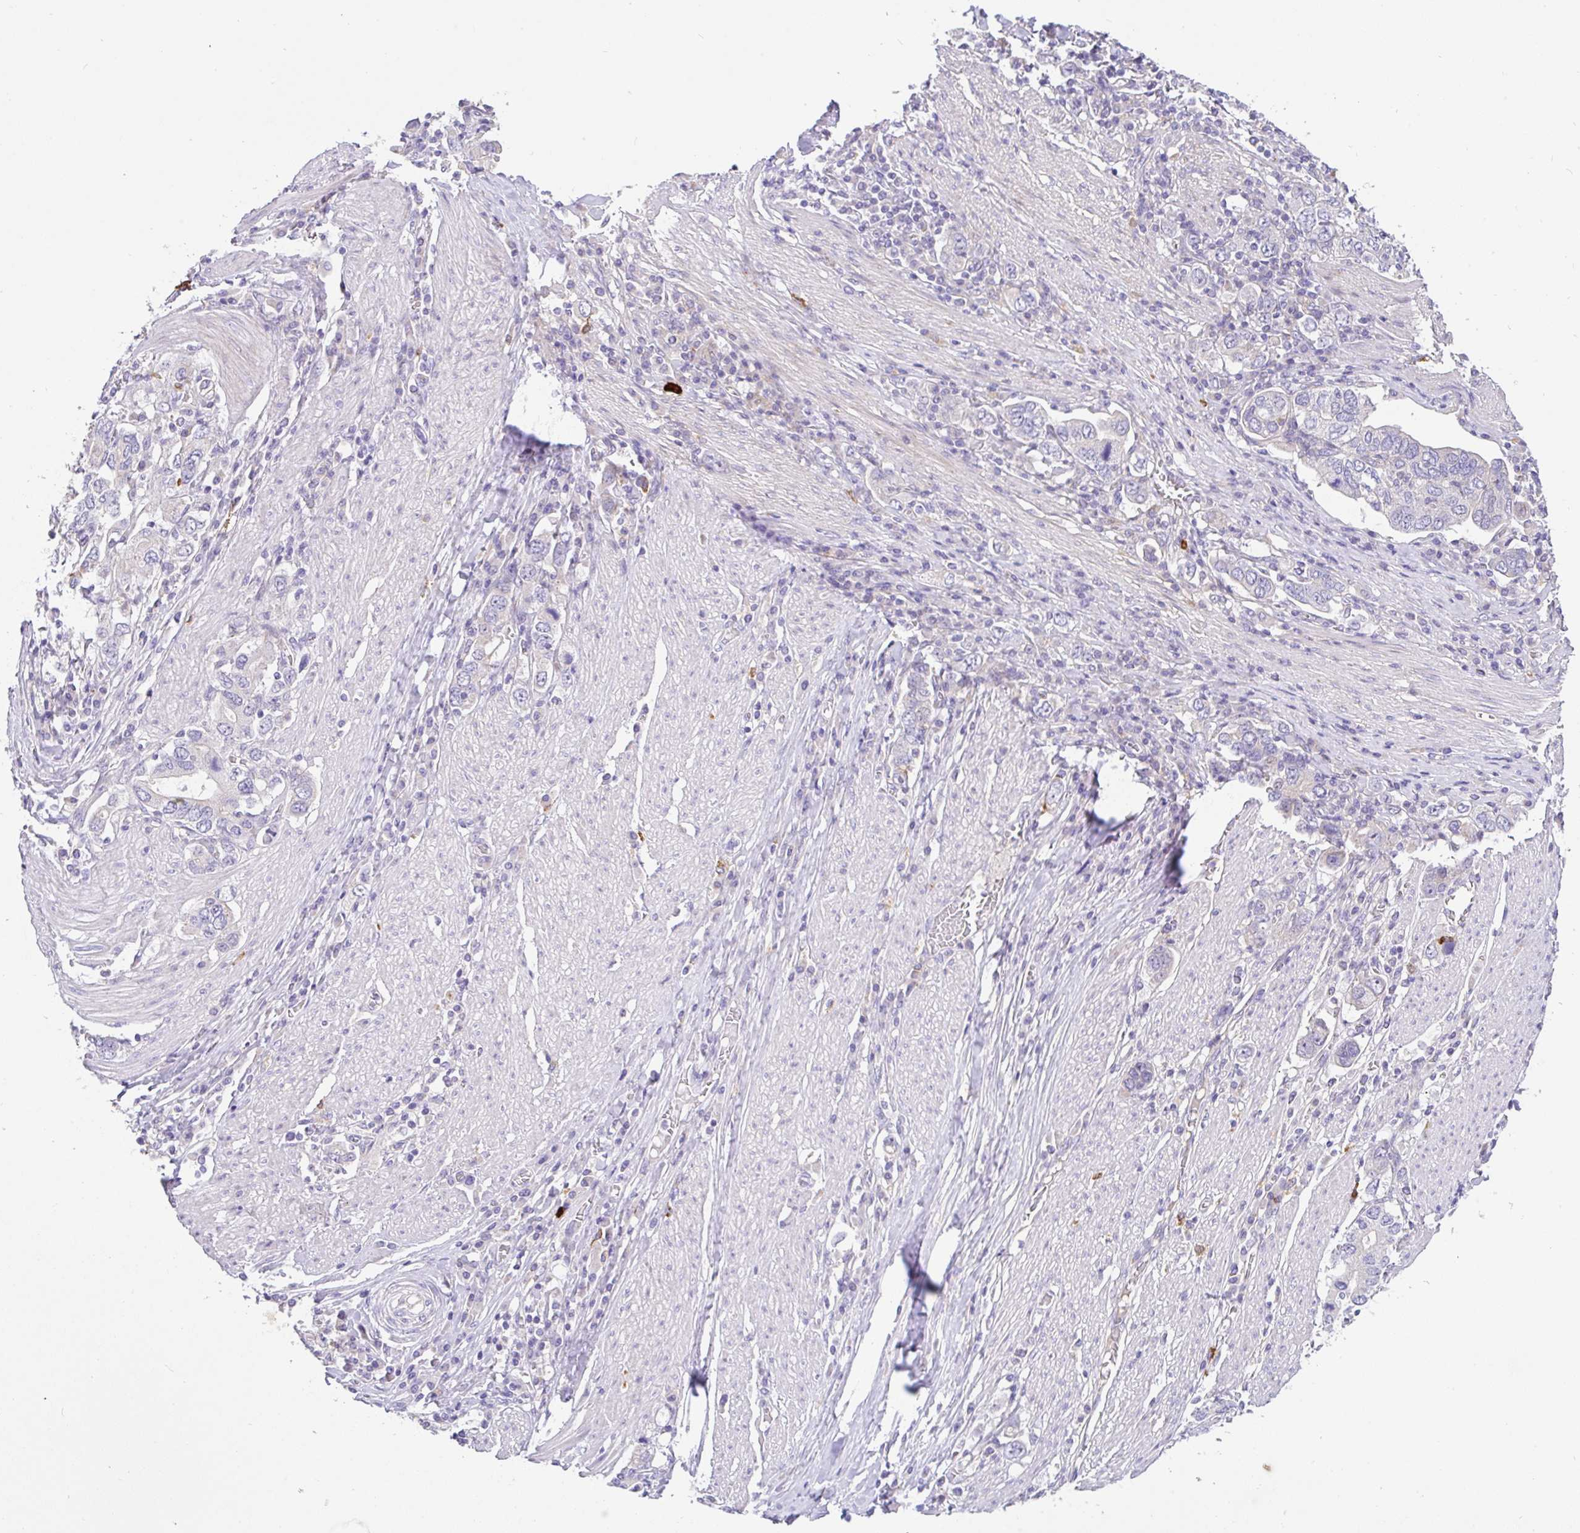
{"staining": {"intensity": "negative", "quantity": "none", "location": "none"}, "tissue": "stomach cancer", "cell_type": "Tumor cells", "image_type": "cancer", "snomed": [{"axis": "morphology", "description": "Adenocarcinoma, NOS"}, {"axis": "topography", "description": "Stomach, upper"}, {"axis": "topography", "description": "Stomach"}], "caption": "Tumor cells show no significant expression in stomach cancer. Brightfield microscopy of immunohistochemistry (IHC) stained with DAB (3,3'-diaminobenzidine) (brown) and hematoxylin (blue), captured at high magnification.", "gene": "EPN3", "patient": {"sex": "male", "age": 62}}